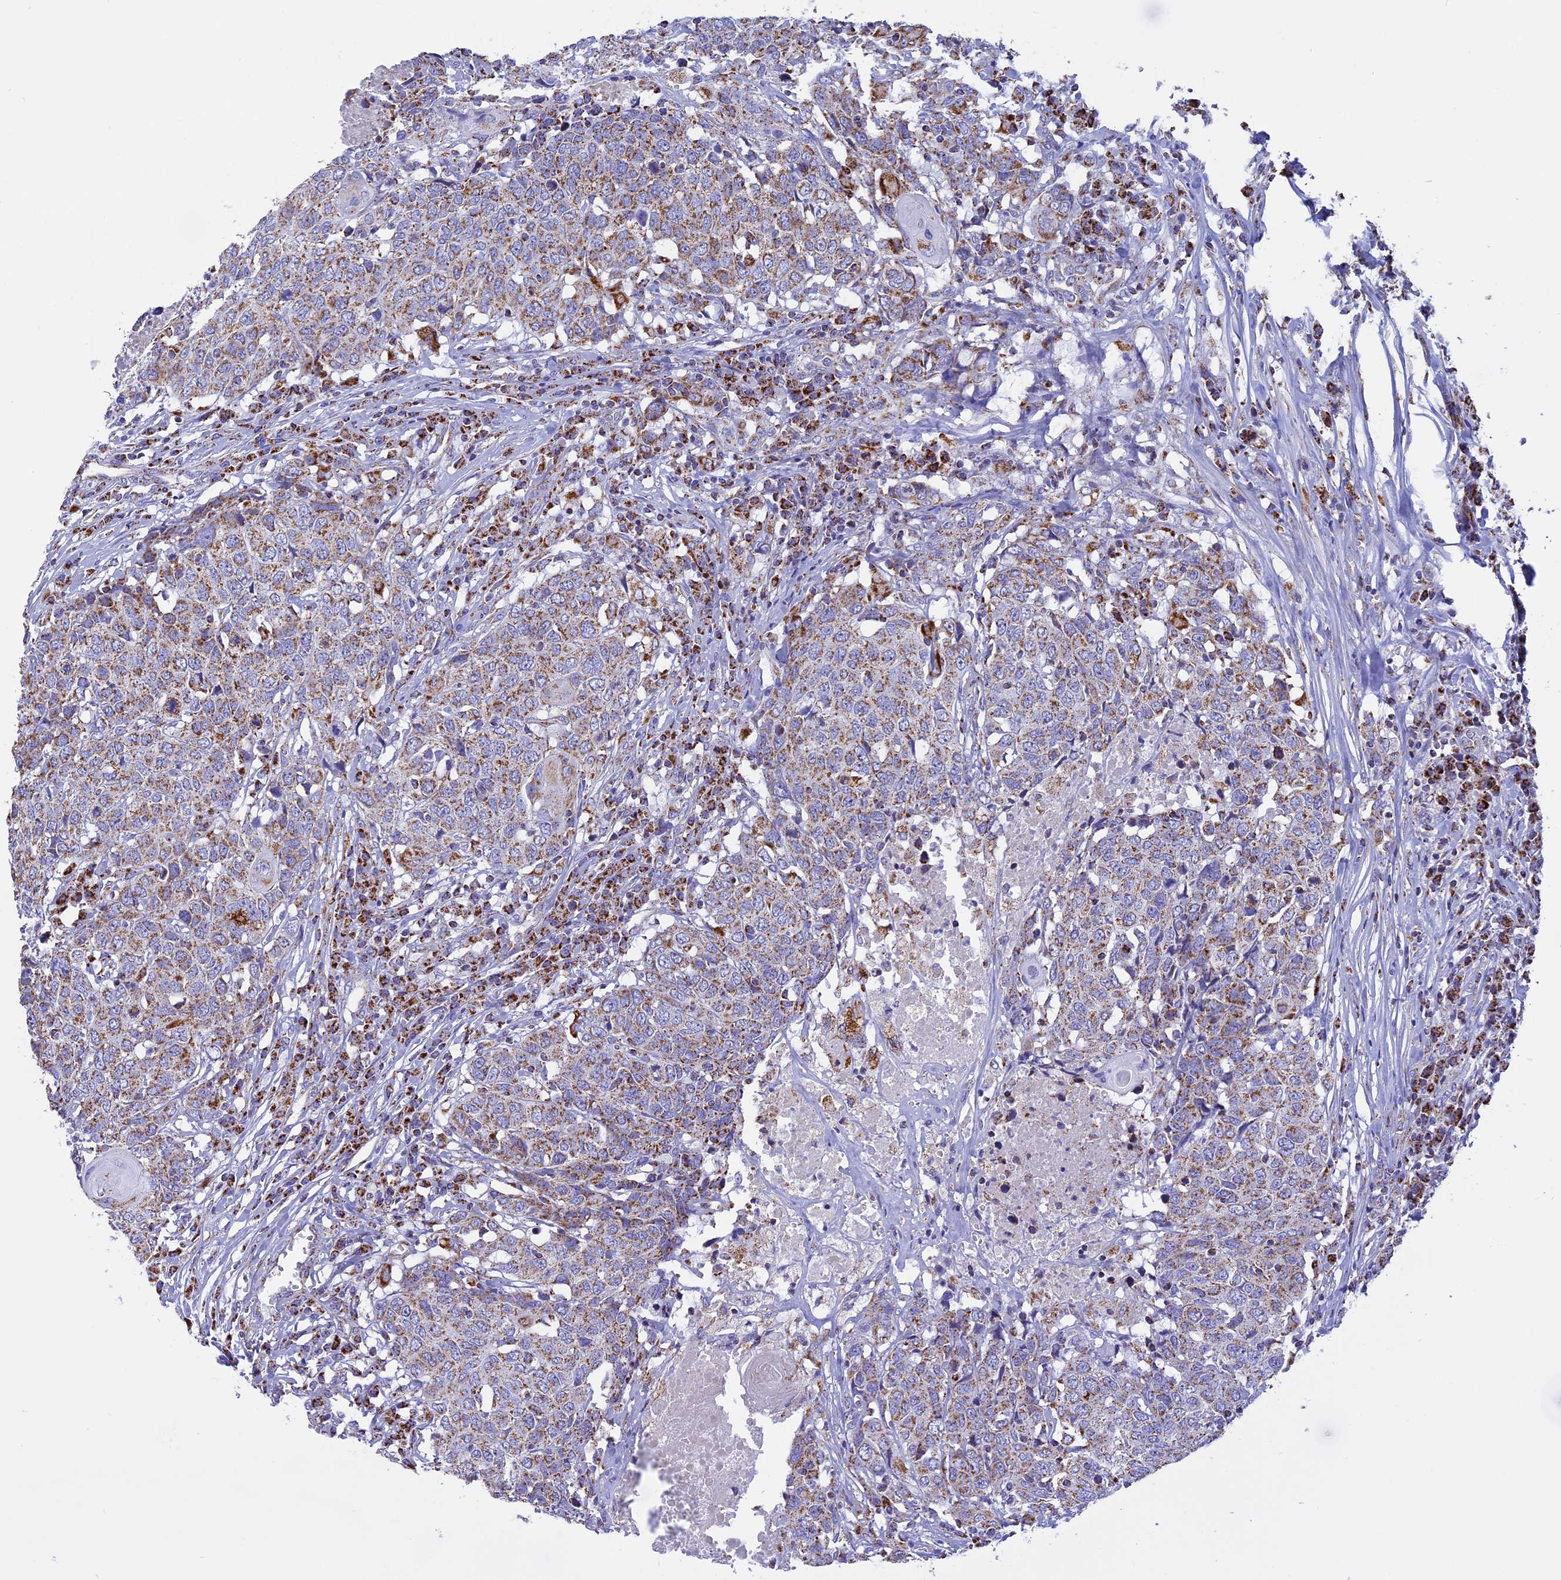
{"staining": {"intensity": "moderate", "quantity": ">75%", "location": "cytoplasmic/membranous"}, "tissue": "head and neck cancer", "cell_type": "Tumor cells", "image_type": "cancer", "snomed": [{"axis": "morphology", "description": "Squamous cell carcinoma, NOS"}, {"axis": "topography", "description": "Head-Neck"}], "caption": "Squamous cell carcinoma (head and neck) stained with immunohistochemistry (IHC) exhibits moderate cytoplasmic/membranous staining in approximately >75% of tumor cells.", "gene": "KCNG1", "patient": {"sex": "male", "age": 66}}